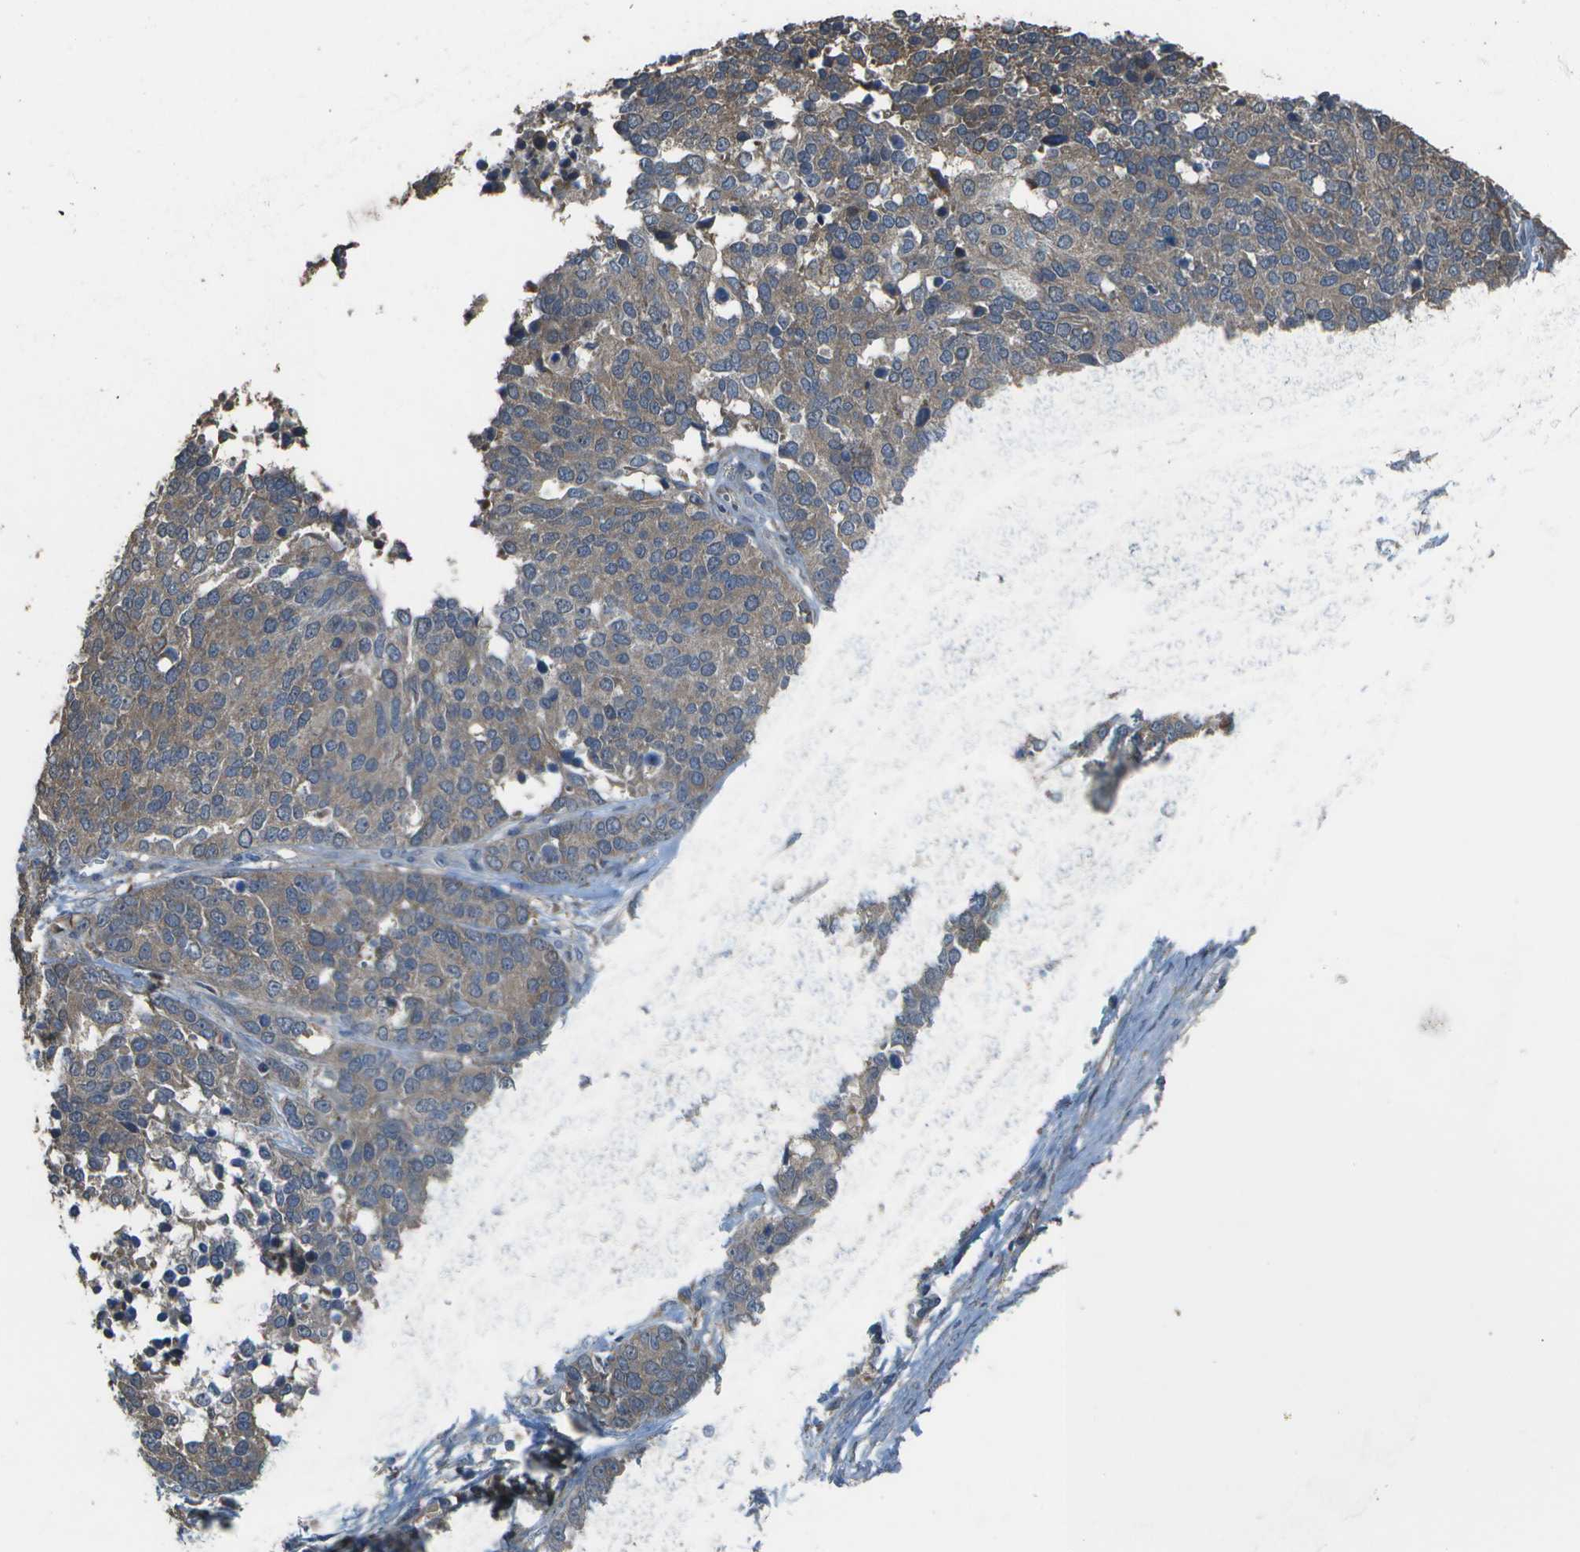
{"staining": {"intensity": "moderate", "quantity": ">75%", "location": "cytoplasmic/membranous"}, "tissue": "ovarian cancer", "cell_type": "Tumor cells", "image_type": "cancer", "snomed": [{"axis": "morphology", "description": "Cystadenocarcinoma, serous, NOS"}, {"axis": "topography", "description": "Ovary"}], "caption": "IHC photomicrograph of neoplastic tissue: serous cystadenocarcinoma (ovarian) stained using IHC demonstrates medium levels of moderate protein expression localized specifically in the cytoplasmic/membranous of tumor cells, appearing as a cytoplasmic/membranous brown color.", "gene": "CLNS1A", "patient": {"sex": "female", "age": 44}}